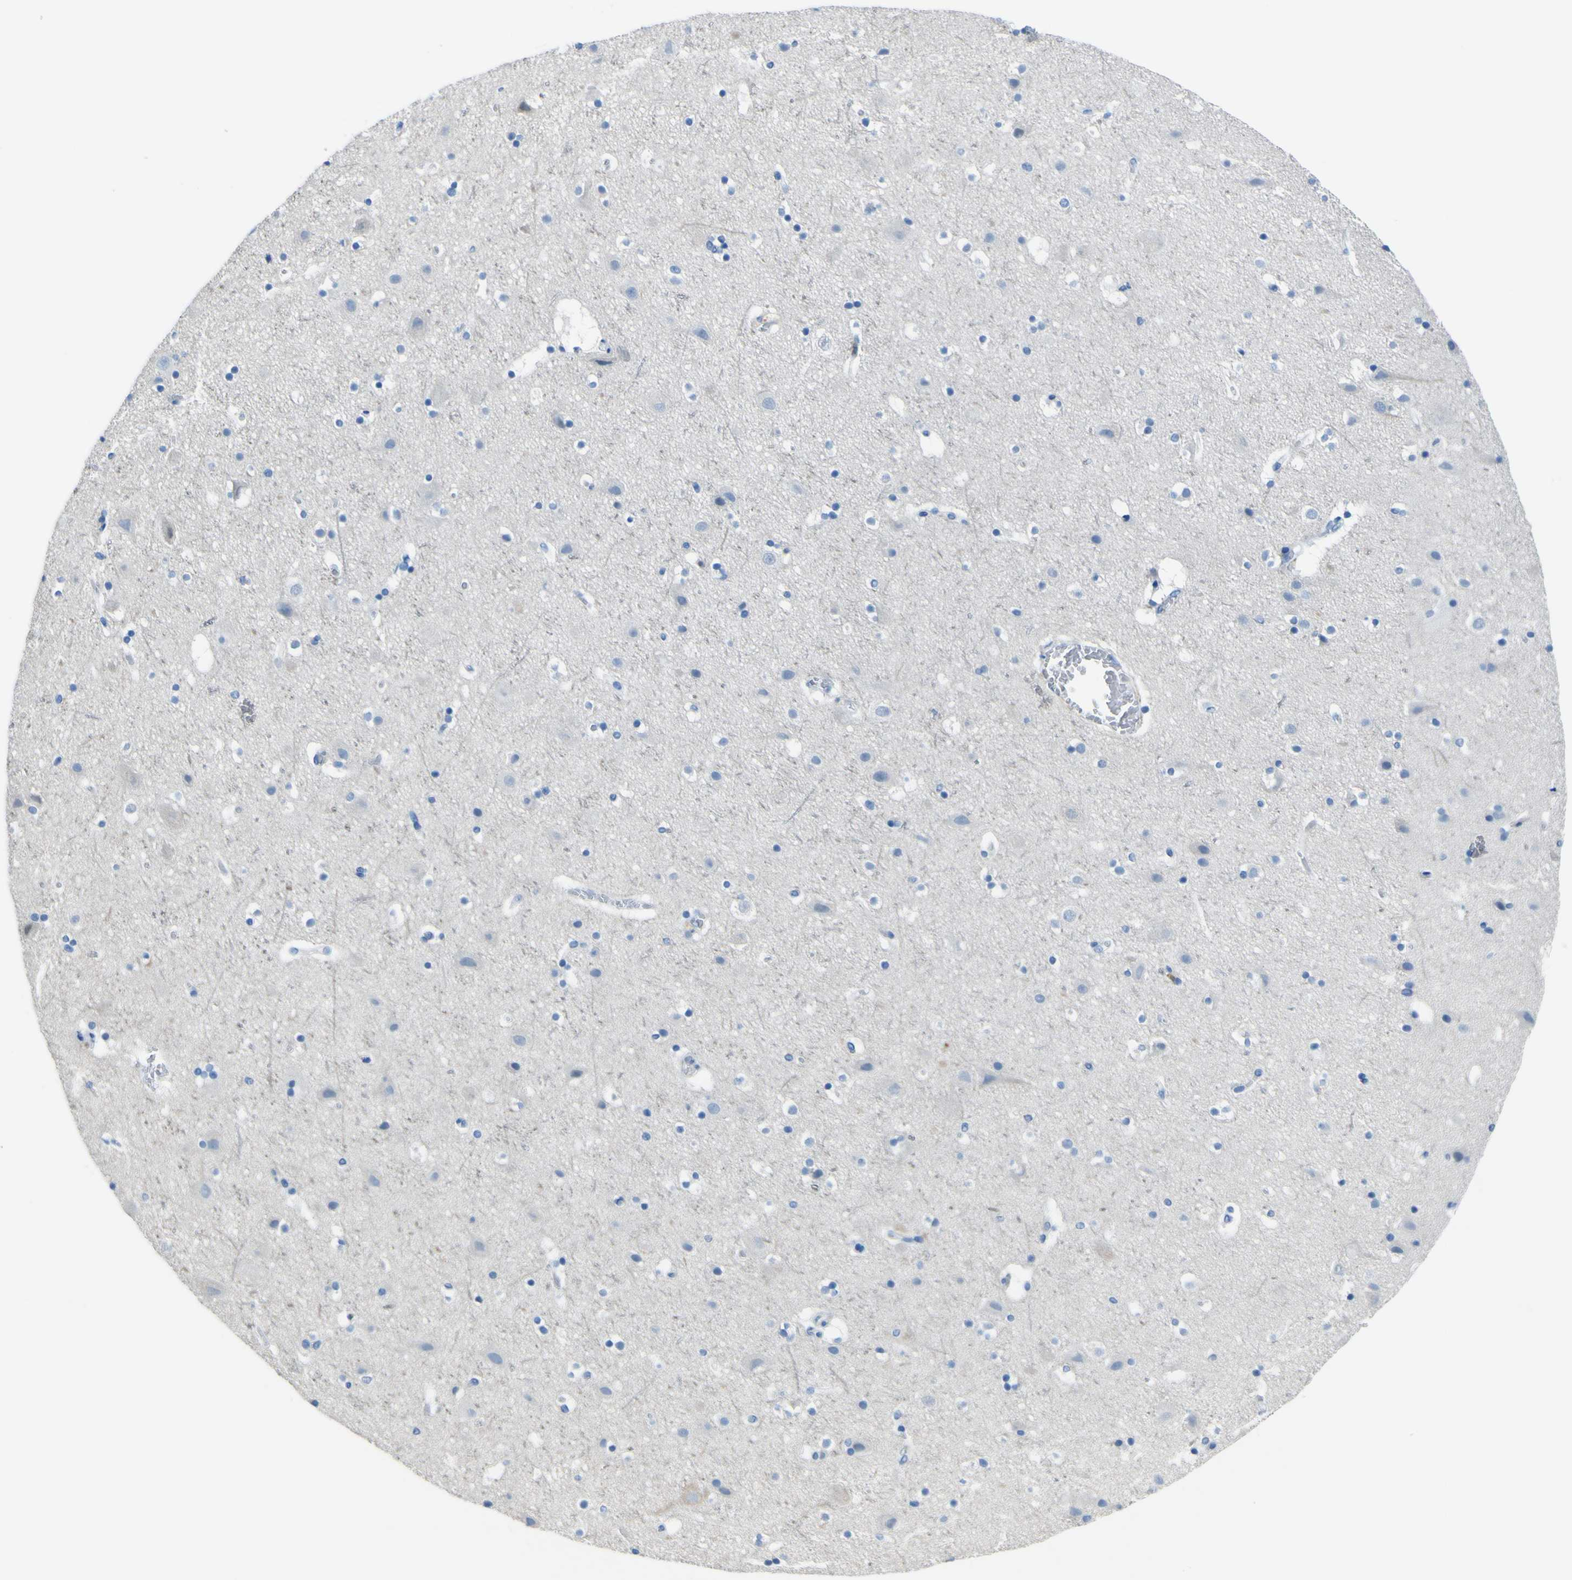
{"staining": {"intensity": "negative", "quantity": "none", "location": "none"}, "tissue": "cerebral cortex", "cell_type": "Endothelial cells", "image_type": "normal", "snomed": [{"axis": "morphology", "description": "Normal tissue, NOS"}, {"axis": "topography", "description": "Cerebral cortex"}], "caption": "Immunohistochemistry image of normal cerebral cortex: human cerebral cortex stained with DAB (3,3'-diaminobenzidine) exhibits no significant protein expression in endothelial cells. The staining was performed using DAB (3,3'-diaminobenzidine) to visualize the protein expression in brown, while the nuclei were stained in blue with hematoxylin (Magnification: 20x).", "gene": "ACSL1", "patient": {"sex": "male", "age": 45}}